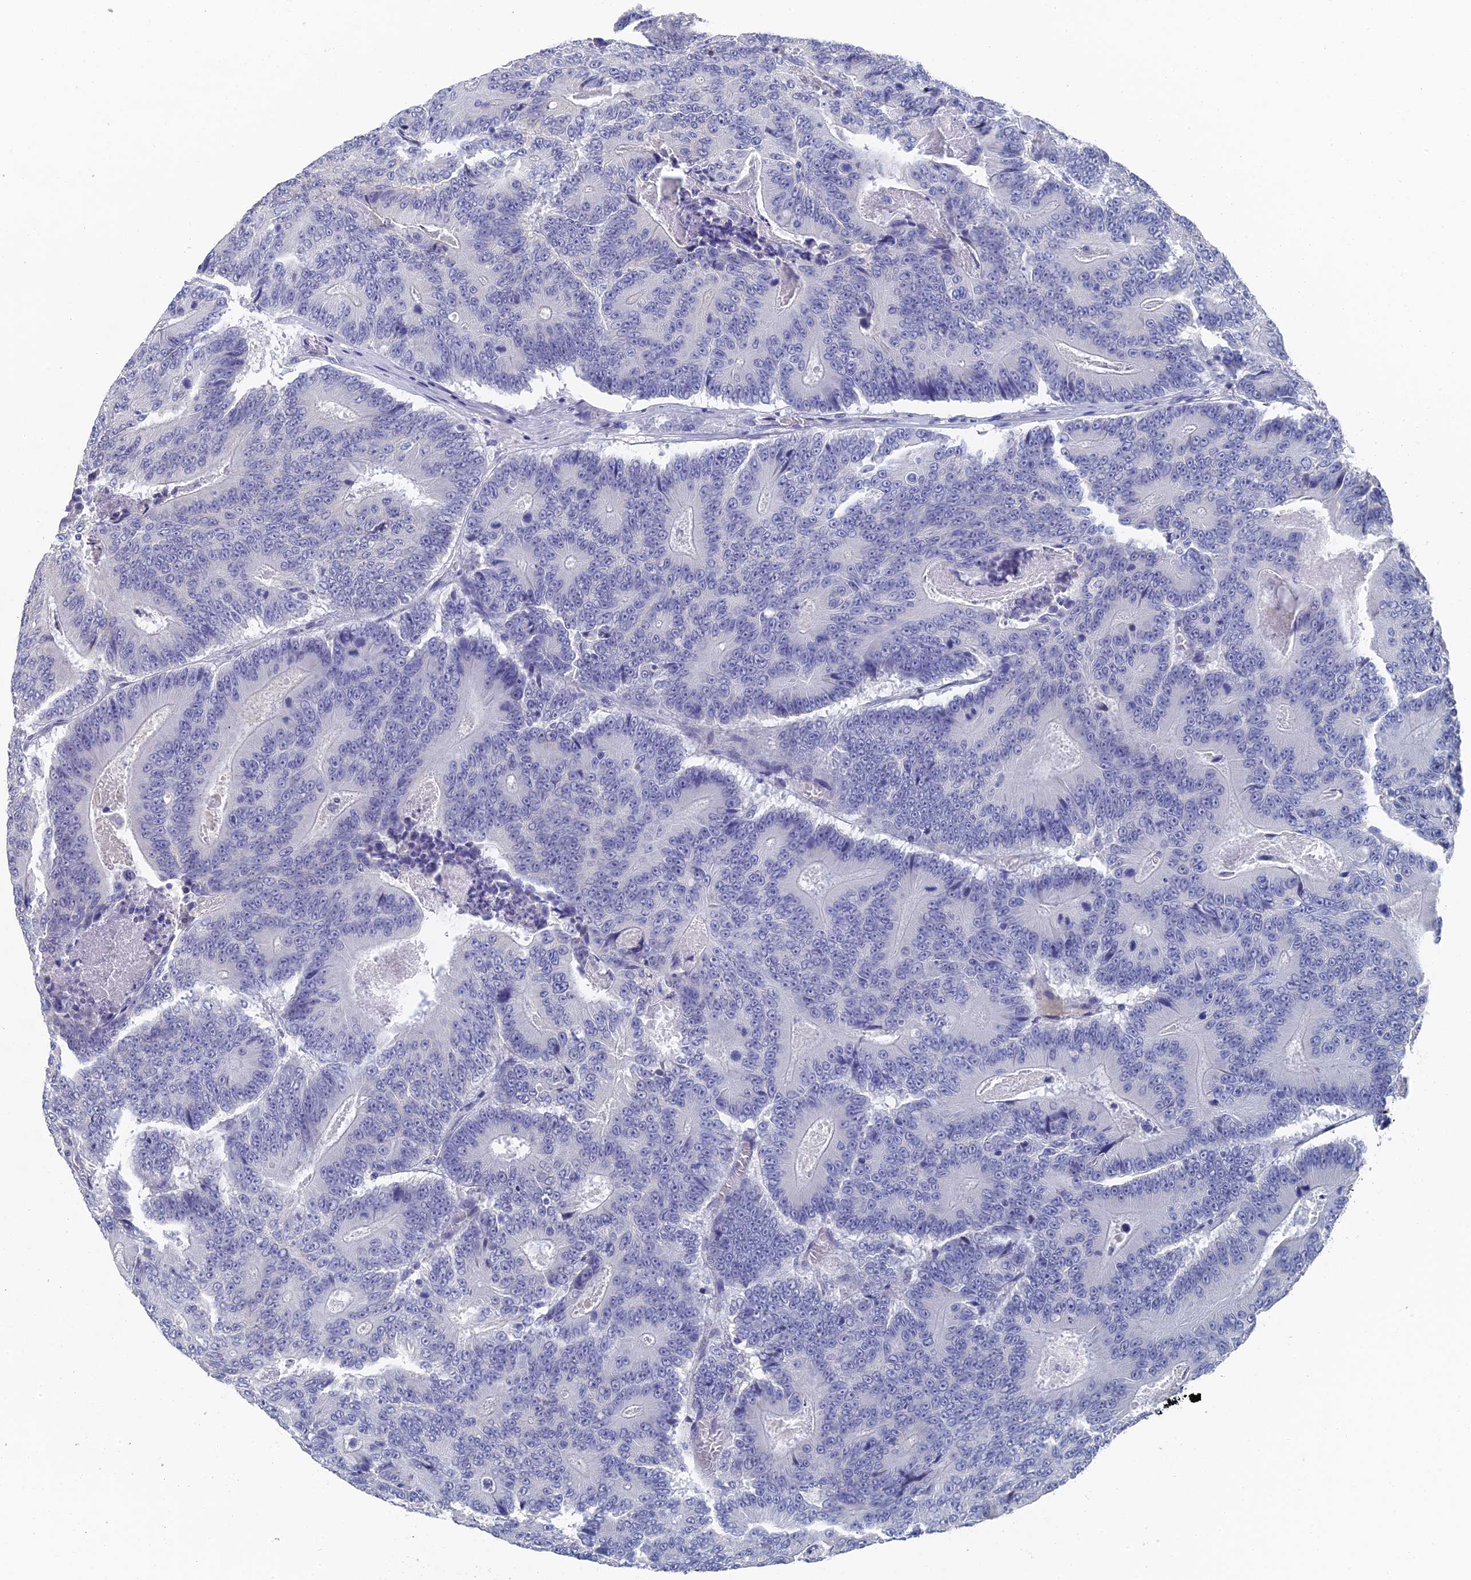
{"staining": {"intensity": "negative", "quantity": "none", "location": "none"}, "tissue": "colorectal cancer", "cell_type": "Tumor cells", "image_type": "cancer", "snomed": [{"axis": "morphology", "description": "Adenocarcinoma, NOS"}, {"axis": "topography", "description": "Colon"}], "caption": "Immunohistochemistry (IHC) micrograph of neoplastic tissue: human colorectal adenocarcinoma stained with DAB (3,3'-diaminobenzidine) exhibits no significant protein staining in tumor cells.", "gene": "GFAP", "patient": {"sex": "male", "age": 83}}